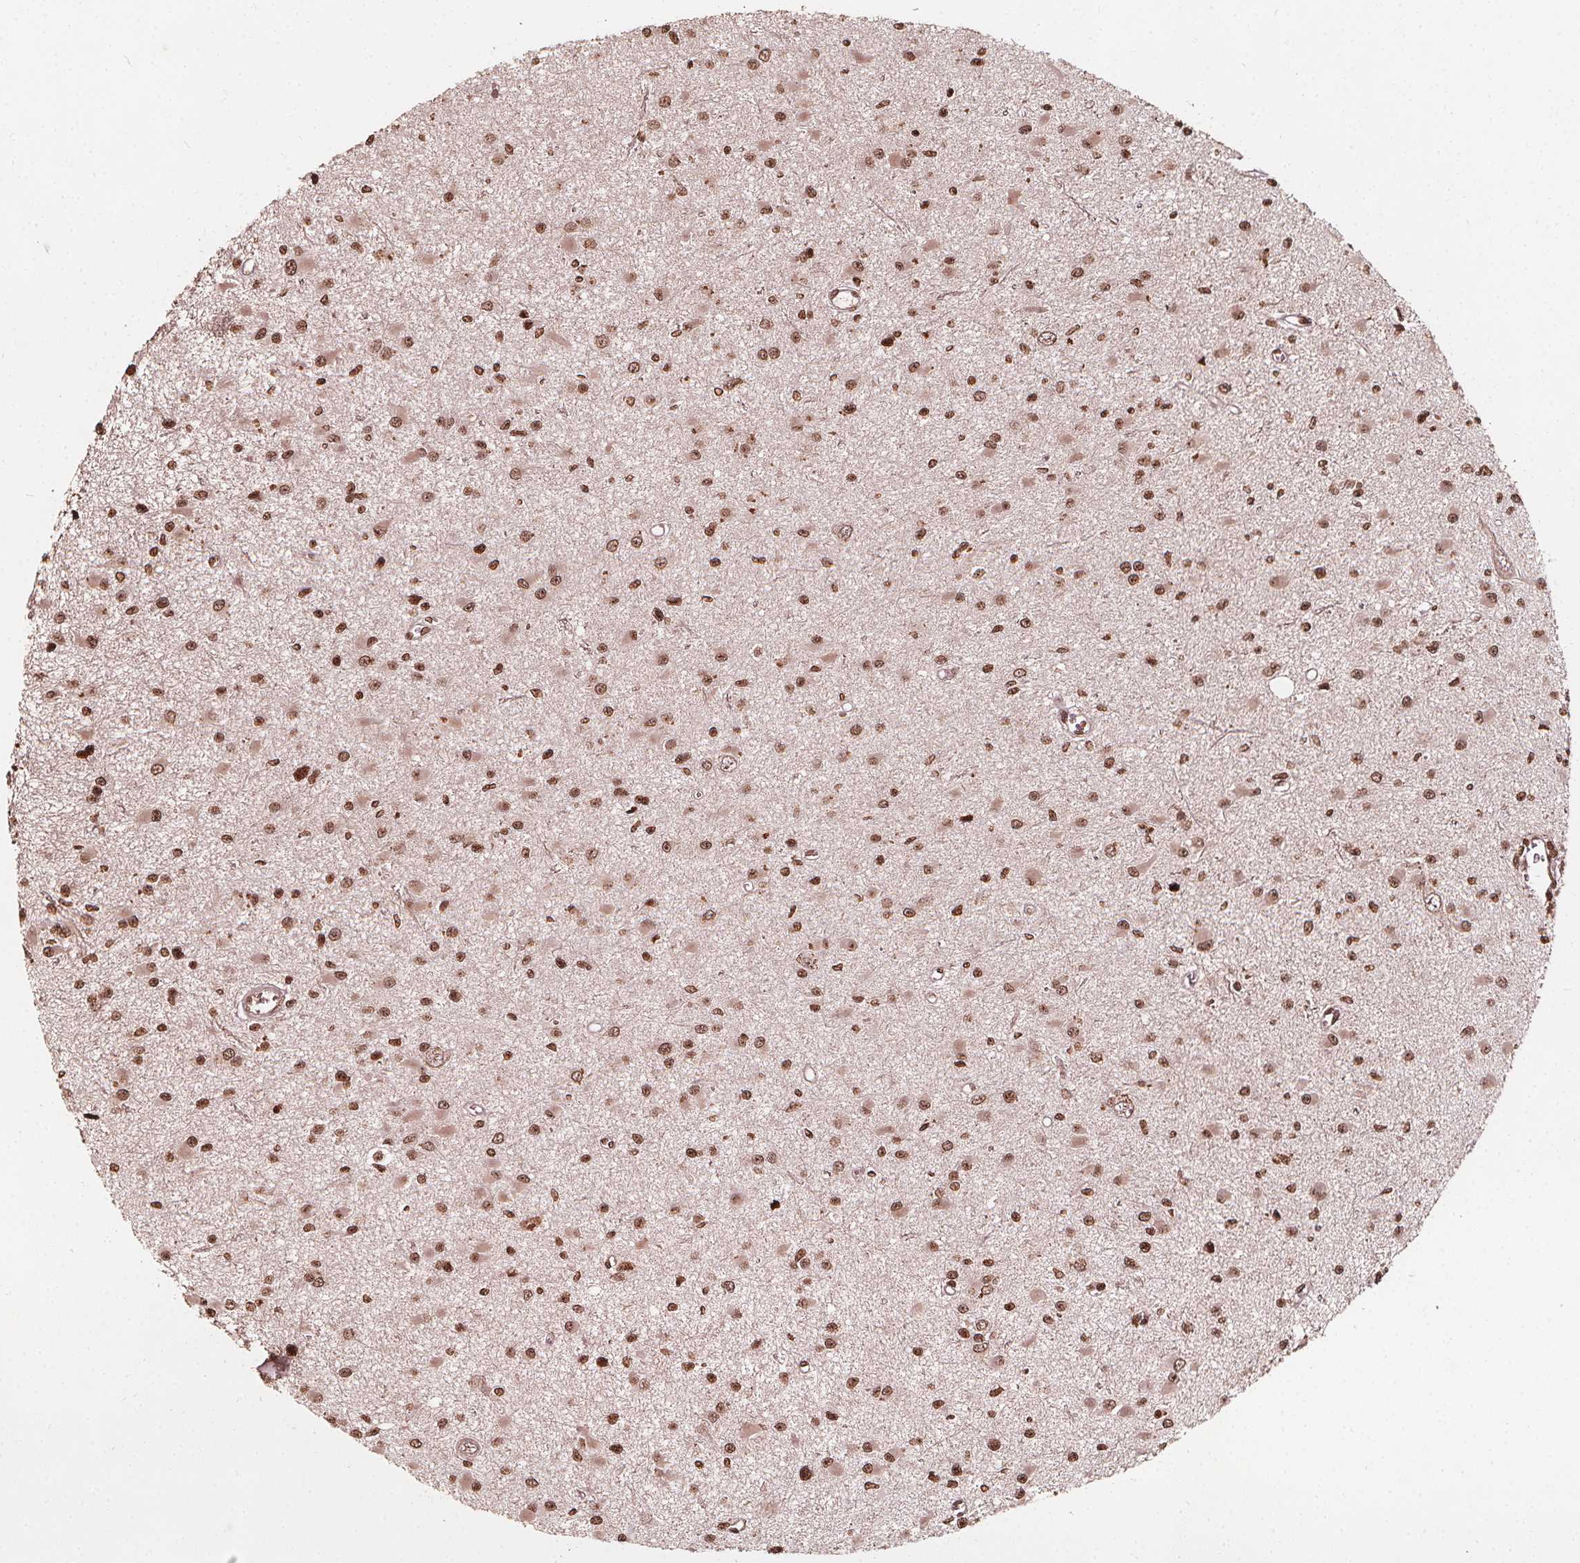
{"staining": {"intensity": "moderate", "quantity": ">75%", "location": "nuclear"}, "tissue": "glioma", "cell_type": "Tumor cells", "image_type": "cancer", "snomed": [{"axis": "morphology", "description": "Glioma, malignant, High grade"}, {"axis": "topography", "description": "Brain"}], "caption": "Immunohistochemistry (IHC) (DAB (3,3'-diaminobenzidine)) staining of human glioma displays moderate nuclear protein expression in approximately >75% of tumor cells.", "gene": "H3C14", "patient": {"sex": "male", "age": 54}}